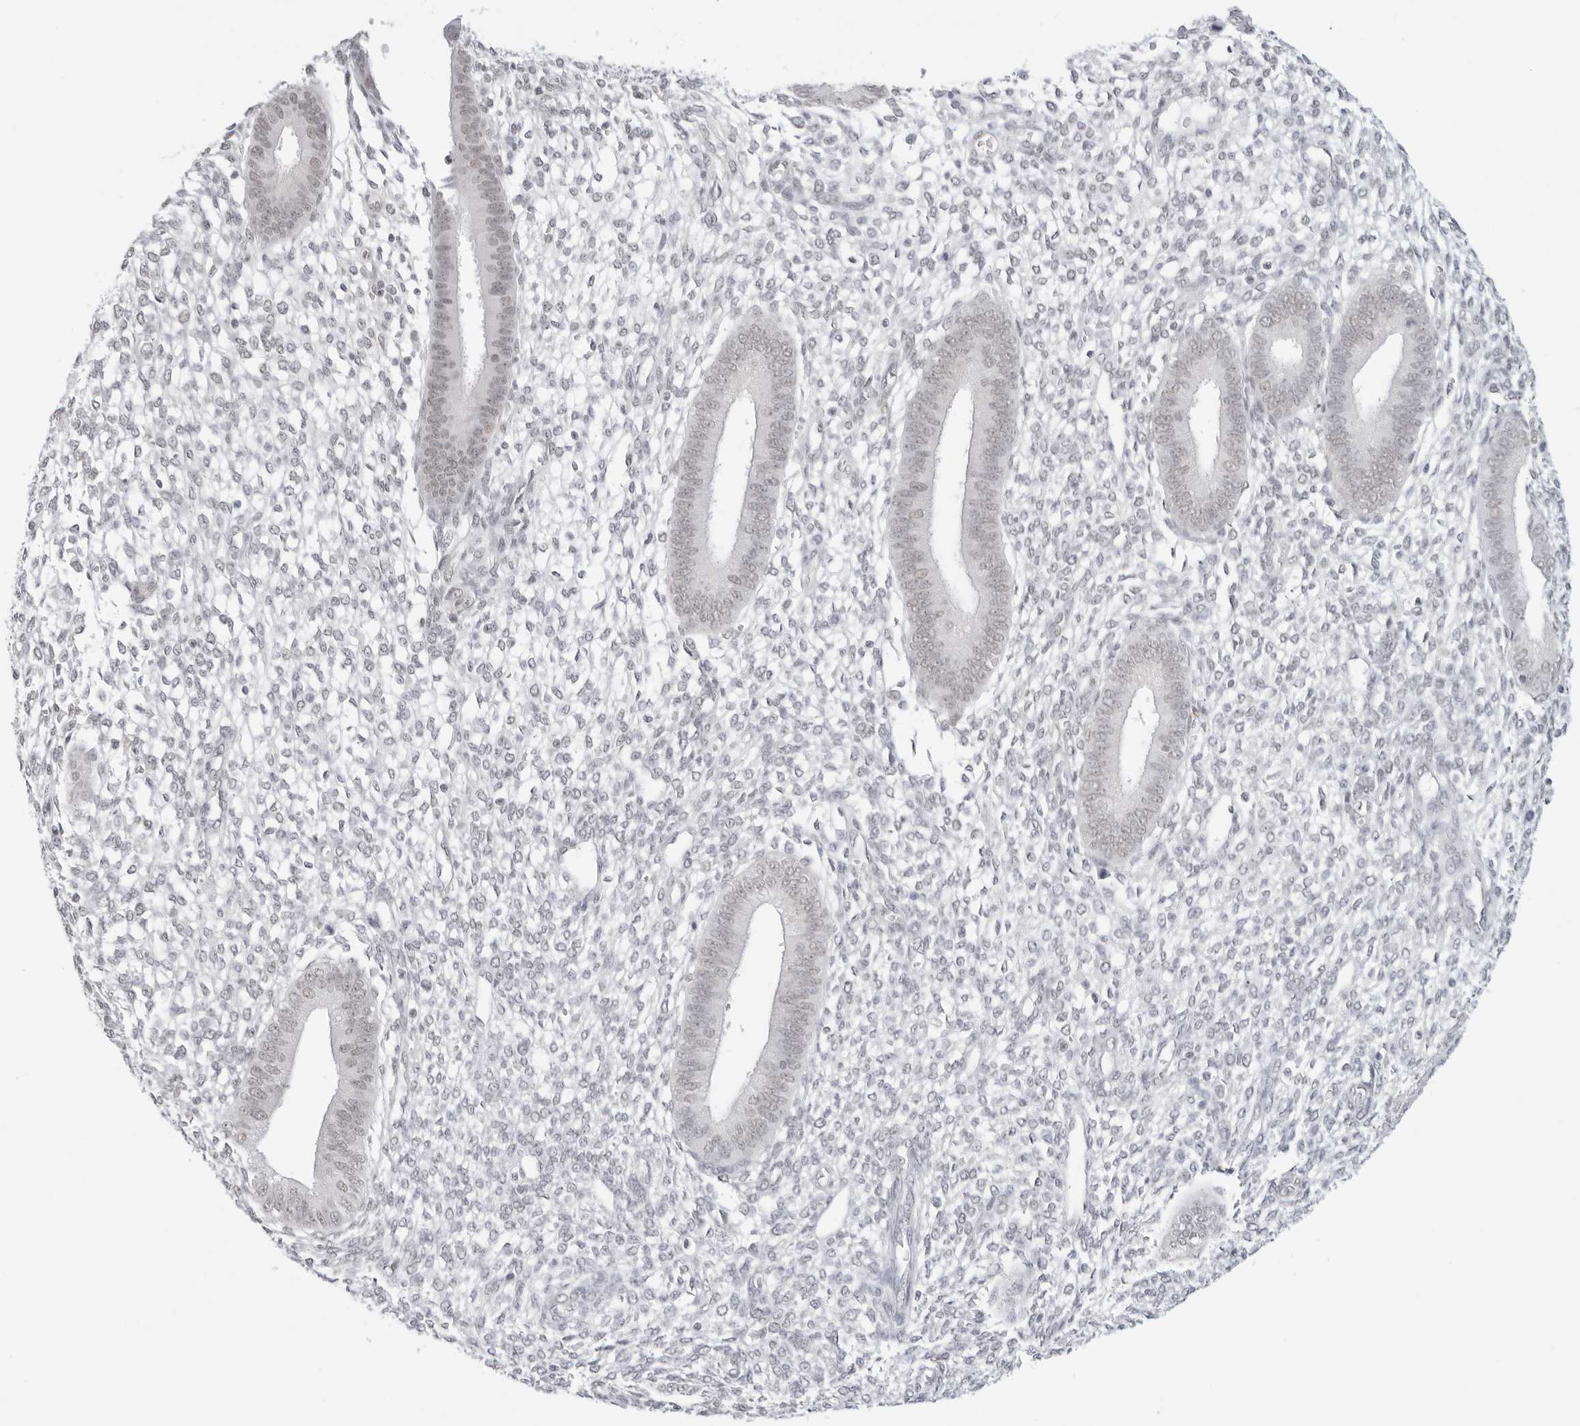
{"staining": {"intensity": "negative", "quantity": "none", "location": "none"}, "tissue": "endometrium", "cell_type": "Cells in endometrial stroma", "image_type": "normal", "snomed": [{"axis": "morphology", "description": "Normal tissue, NOS"}, {"axis": "topography", "description": "Endometrium"}], "caption": "This is a image of immunohistochemistry staining of normal endometrium, which shows no positivity in cells in endometrial stroma.", "gene": "TCIM", "patient": {"sex": "female", "age": 46}}